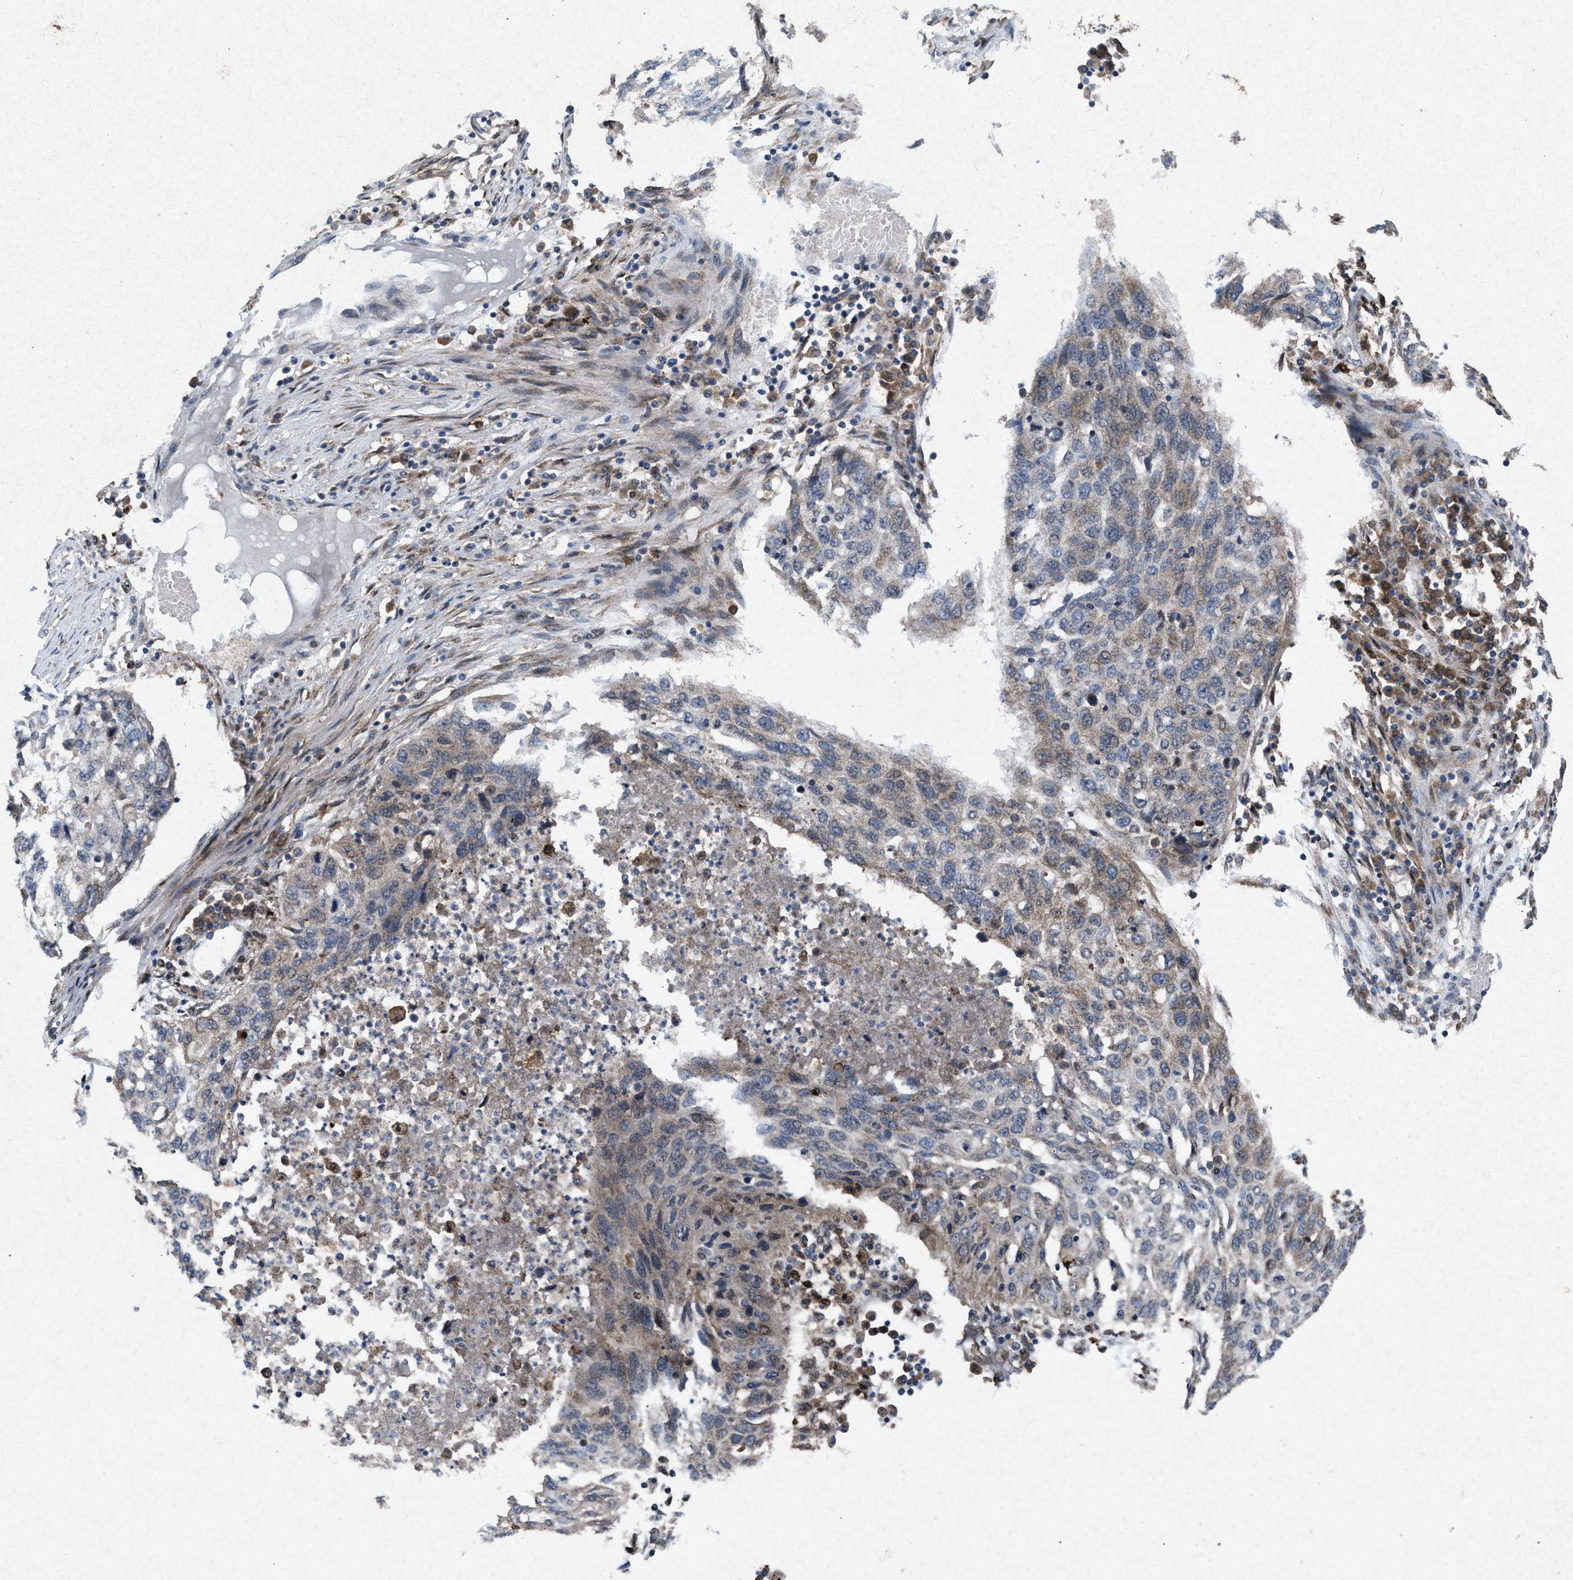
{"staining": {"intensity": "weak", "quantity": "25%-75%", "location": "cytoplasmic/membranous"}, "tissue": "lung cancer", "cell_type": "Tumor cells", "image_type": "cancer", "snomed": [{"axis": "morphology", "description": "Squamous cell carcinoma, NOS"}, {"axis": "topography", "description": "Lung"}], "caption": "Weak cytoplasmic/membranous expression for a protein is identified in approximately 25%-75% of tumor cells of squamous cell carcinoma (lung) using immunohistochemistry.", "gene": "MSI2", "patient": {"sex": "female", "age": 63}}